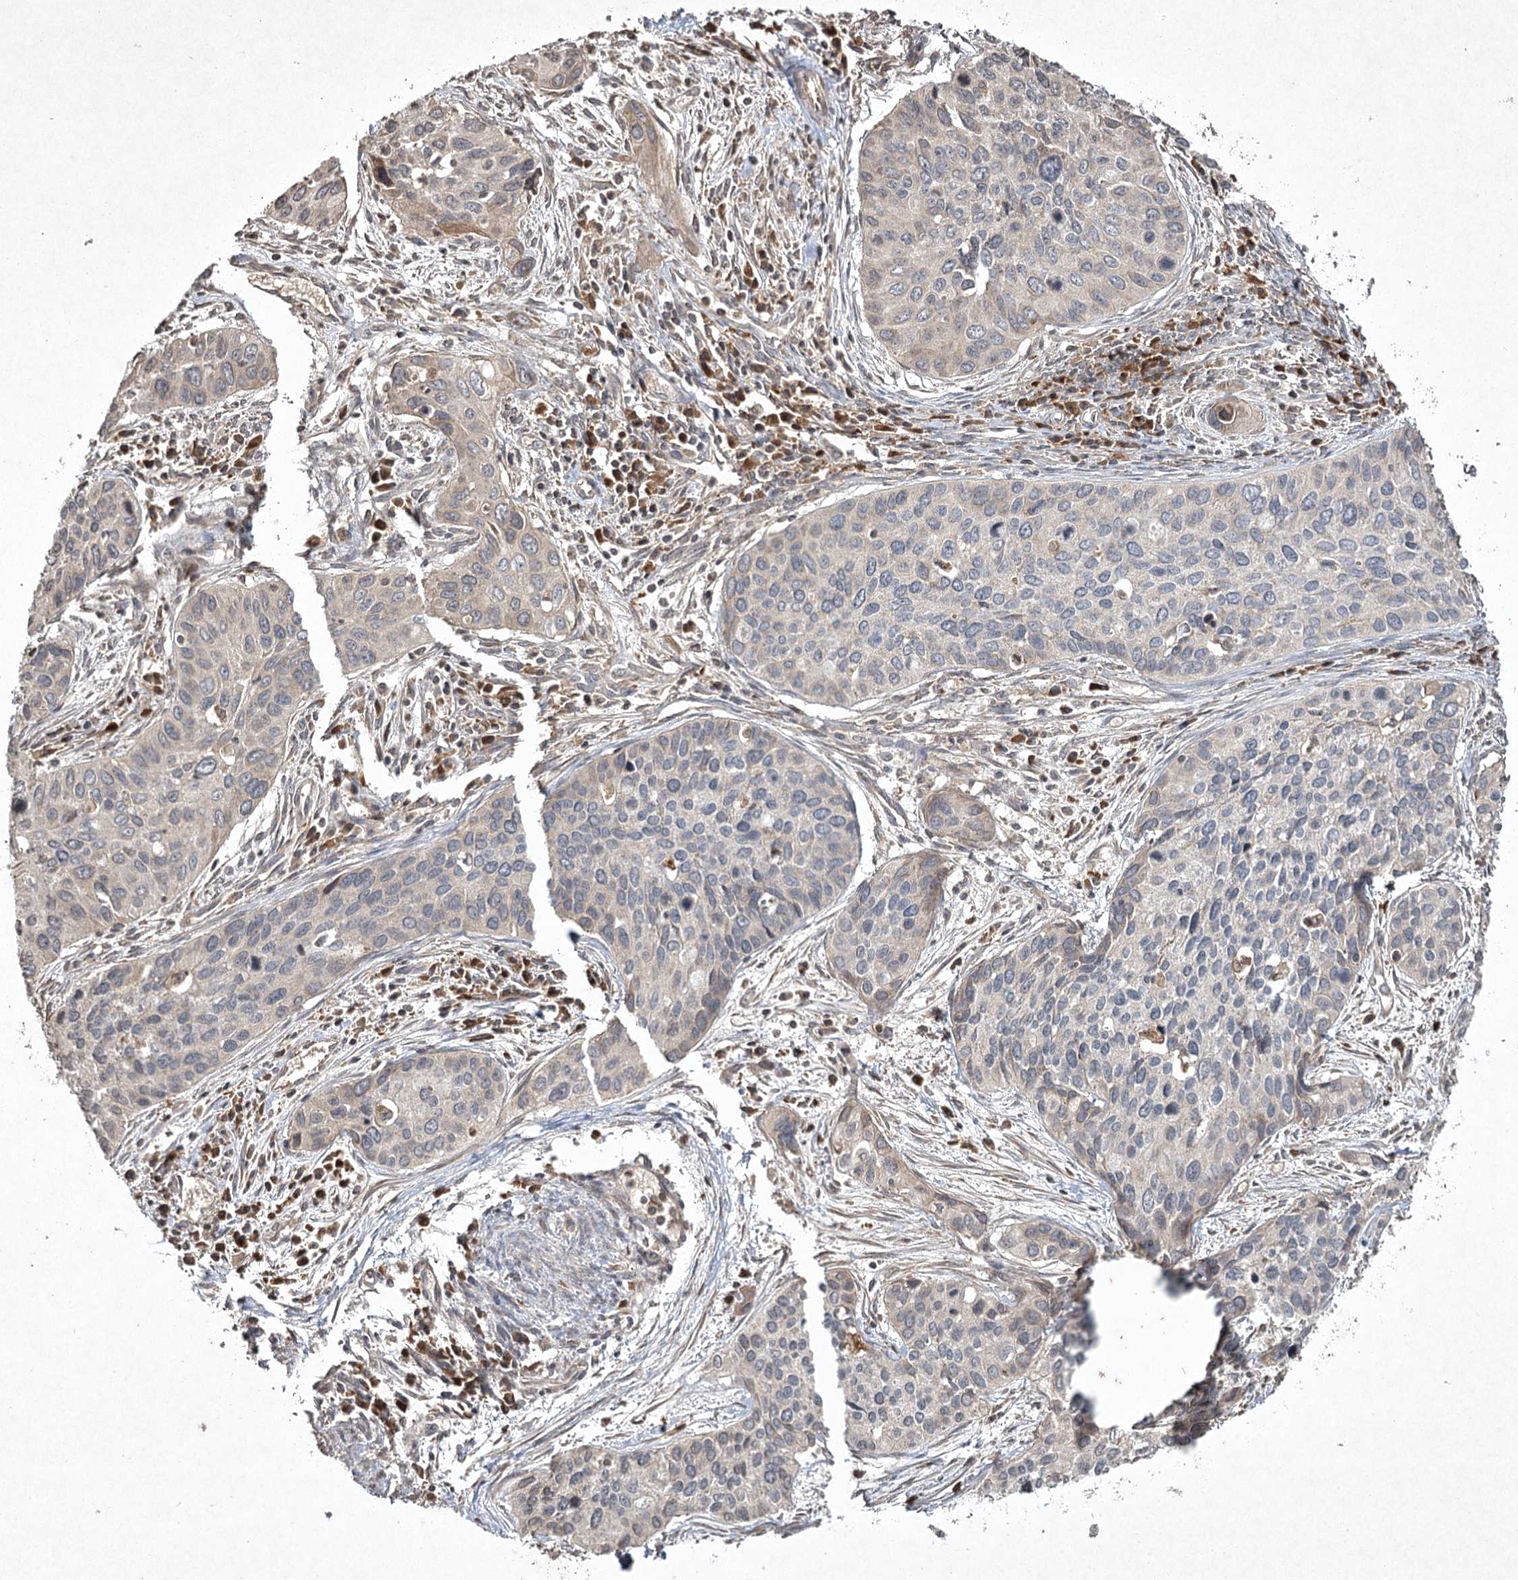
{"staining": {"intensity": "negative", "quantity": "none", "location": "none"}, "tissue": "cervical cancer", "cell_type": "Tumor cells", "image_type": "cancer", "snomed": [{"axis": "morphology", "description": "Squamous cell carcinoma, NOS"}, {"axis": "topography", "description": "Cervix"}], "caption": "A high-resolution histopathology image shows immunohistochemistry staining of cervical cancer (squamous cell carcinoma), which reveals no significant expression in tumor cells.", "gene": "CYP2B6", "patient": {"sex": "female", "age": 55}}